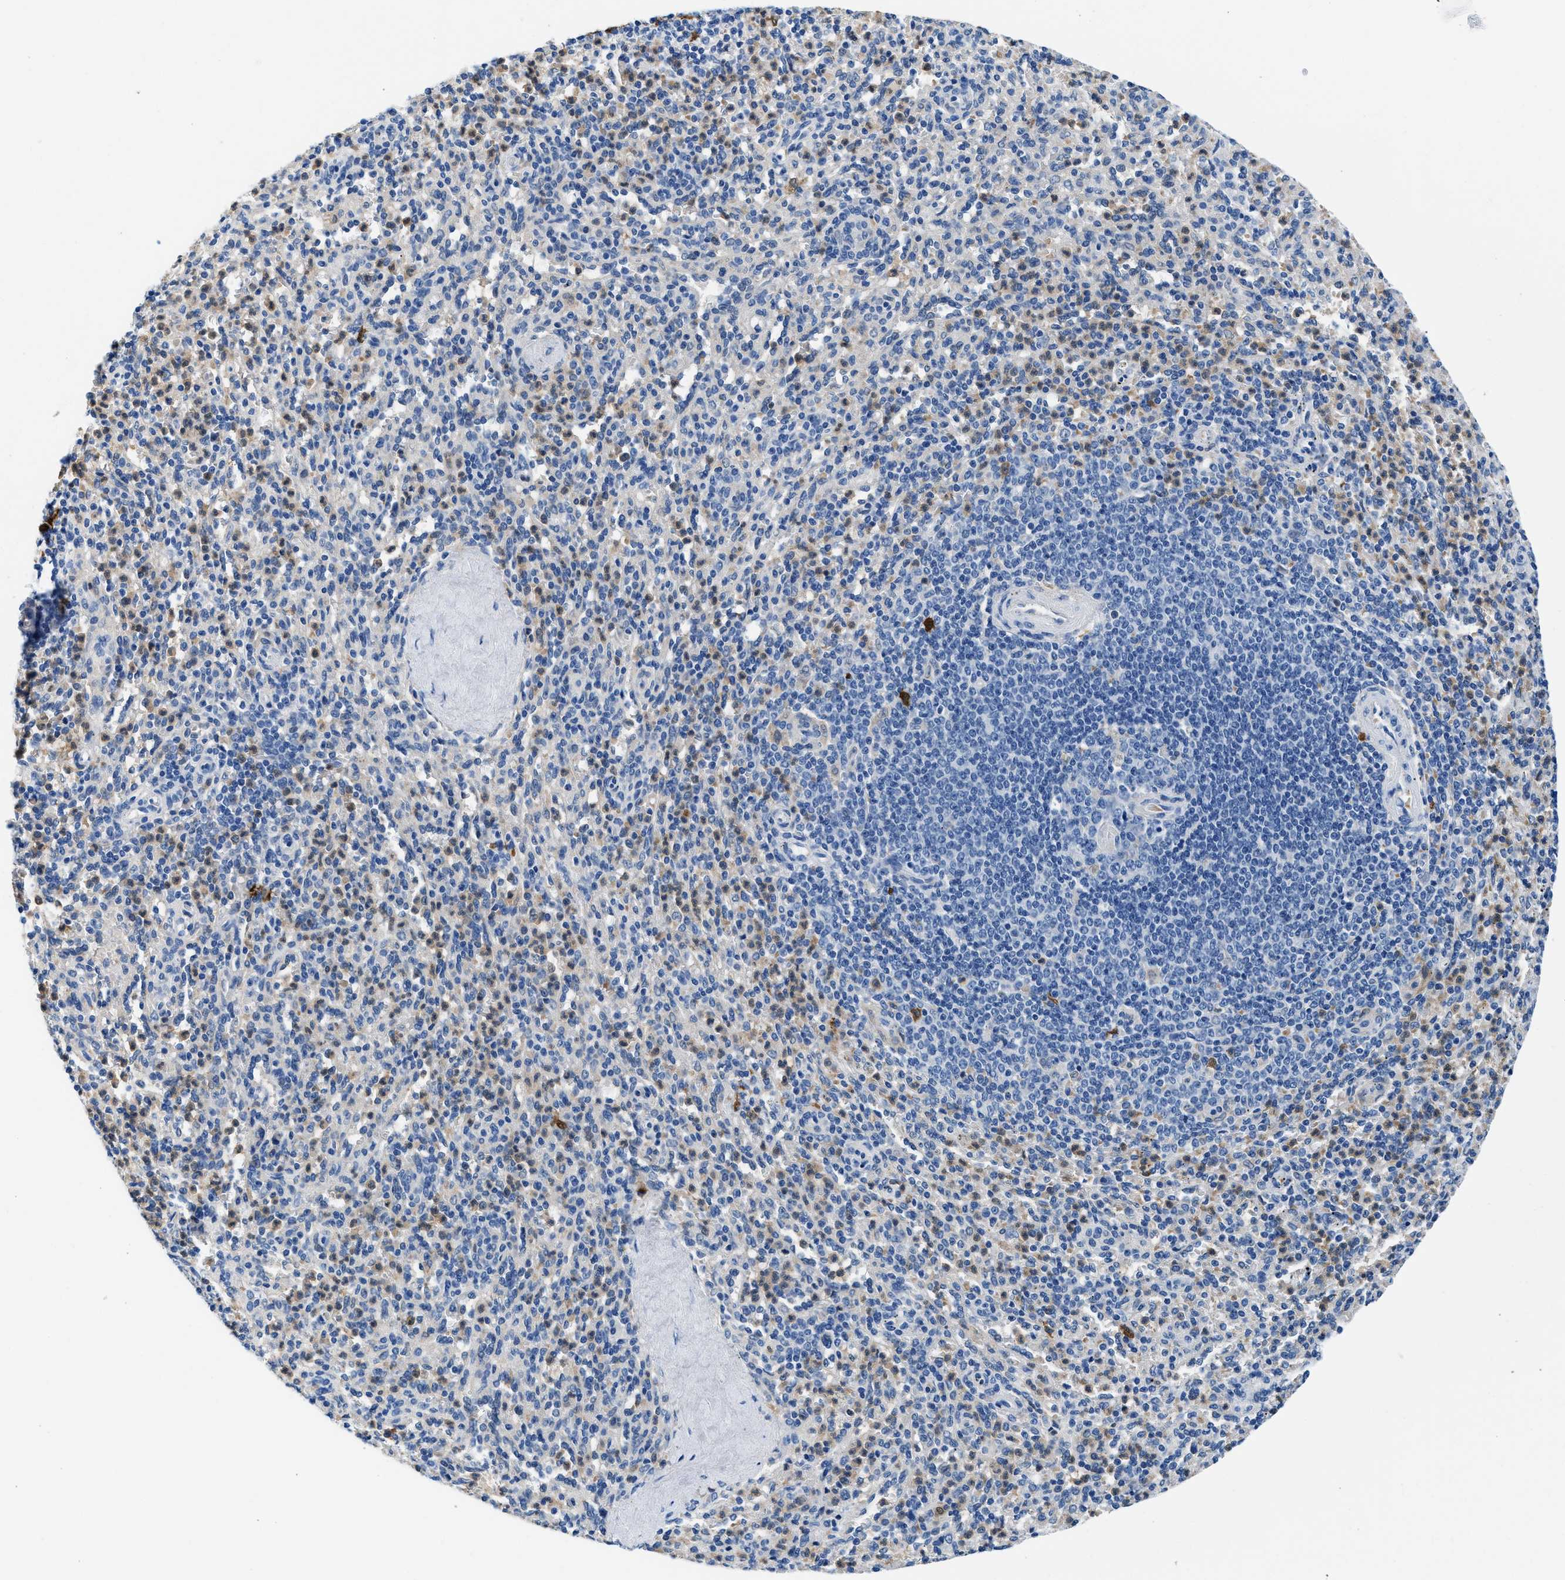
{"staining": {"intensity": "weak", "quantity": "25%-75%", "location": "cytoplasmic/membranous"}, "tissue": "spleen", "cell_type": "Cells in red pulp", "image_type": "normal", "snomed": [{"axis": "morphology", "description": "Normal tissue, NOS"}, {"axis": "topography", "description": "Spleen"}], "caption": "Cells in red pulp demonstrate low levels of weak cytoplasmic/membranous positivity in approximately 25%-75% of cells in unremarkable spleen. (DAB (3,3'-diaminobenzidine) IHC with brightfield microscopy, high magnification).", "gene": "FADS6", "patient": {"sex": "male", "age": 36}}